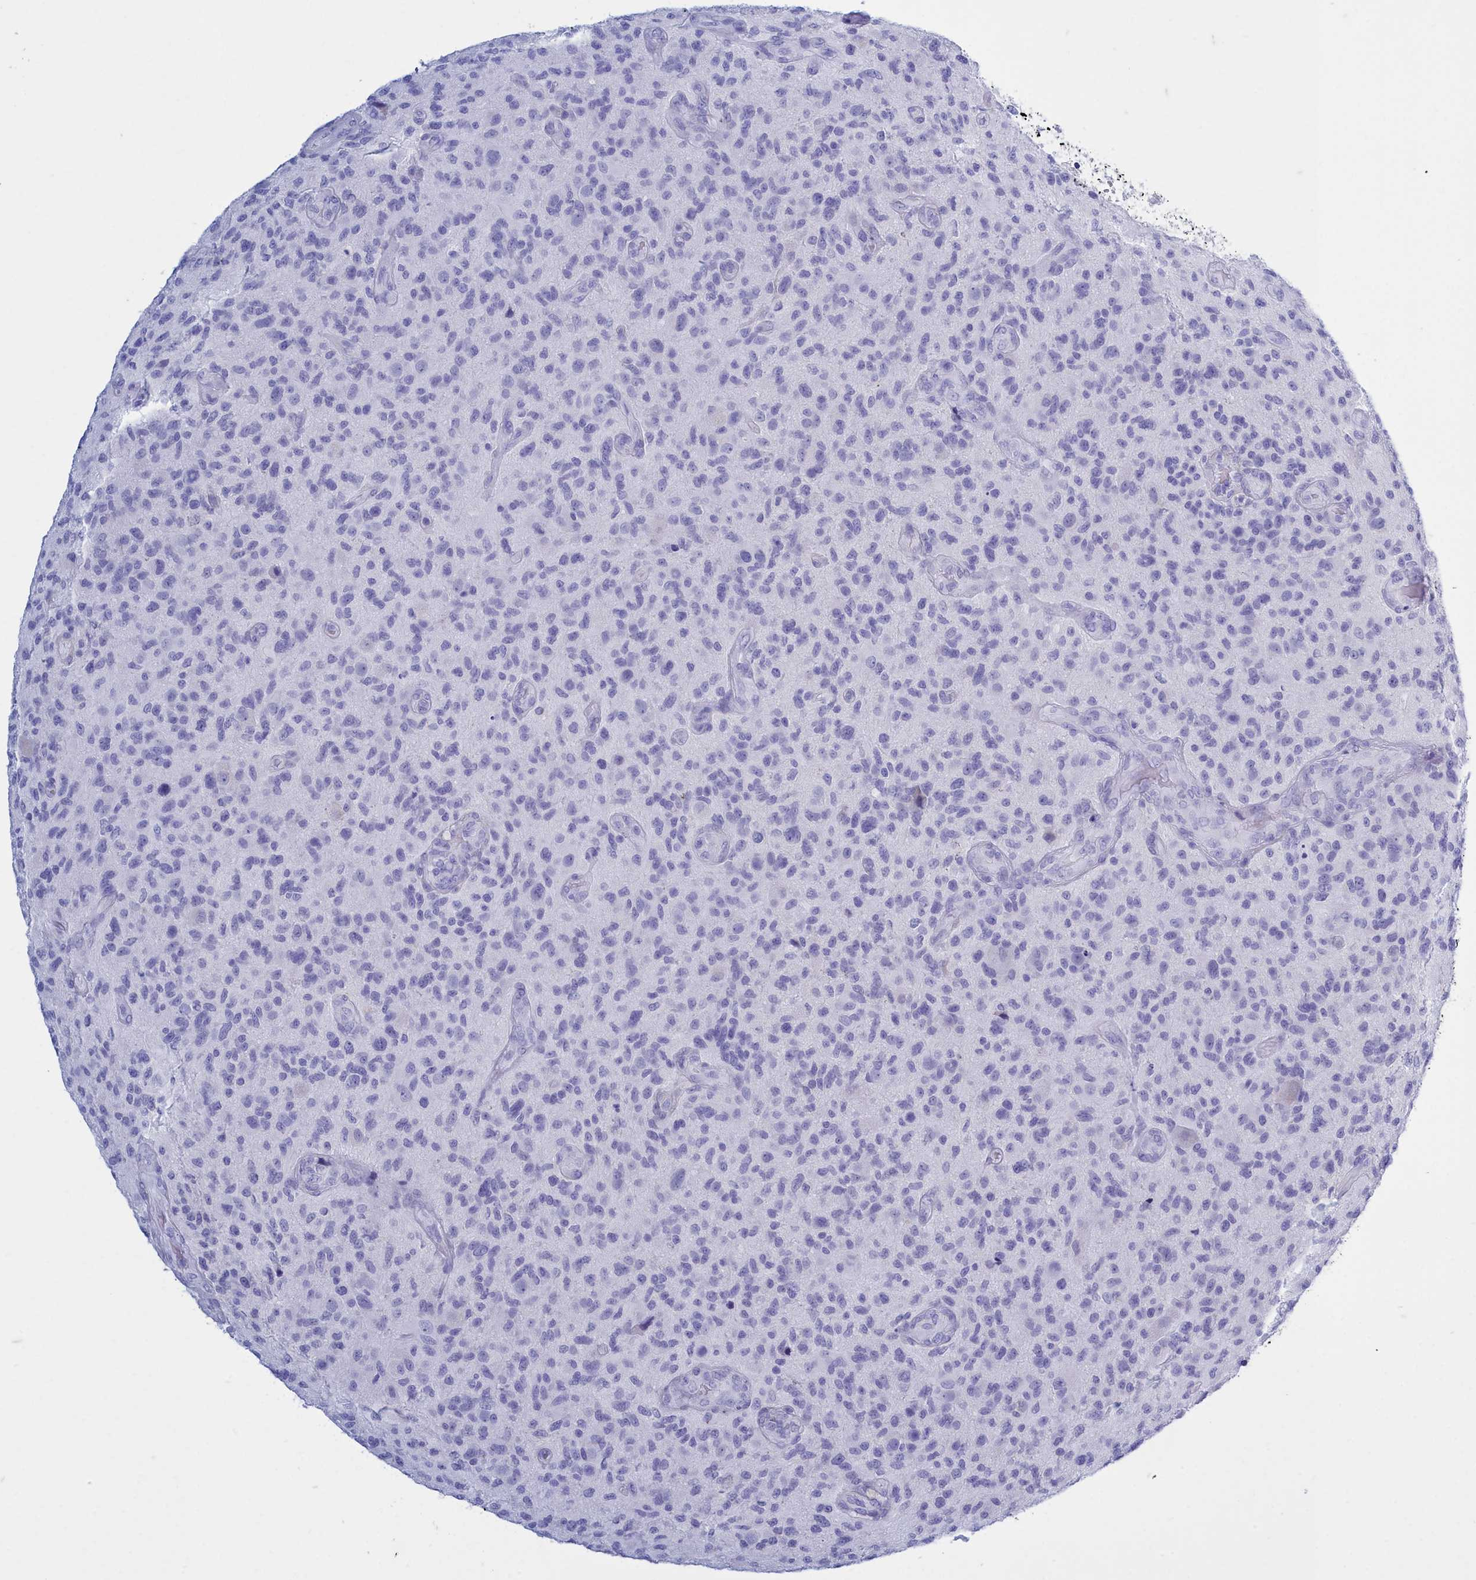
{"staining": {"intensity": "negative", "quantity": "none", "location": "none"}, "tissue": "glioma", "cell_type": "Tumor cells", "image_type": "cancer", "snomed": [{"axis": "morphology", "description": "Glioma, malignant, High grade"}, {"axis": "topography", "description": "Brain"}], "caption": "Immunohistochemistry micrograph of malignant glioma (high-grade) stained for a protein (brown), which demonstrates no positivity in tumor cells.", "gene": "TMEM97", "patient": {"sex": "male", "age": 47}}